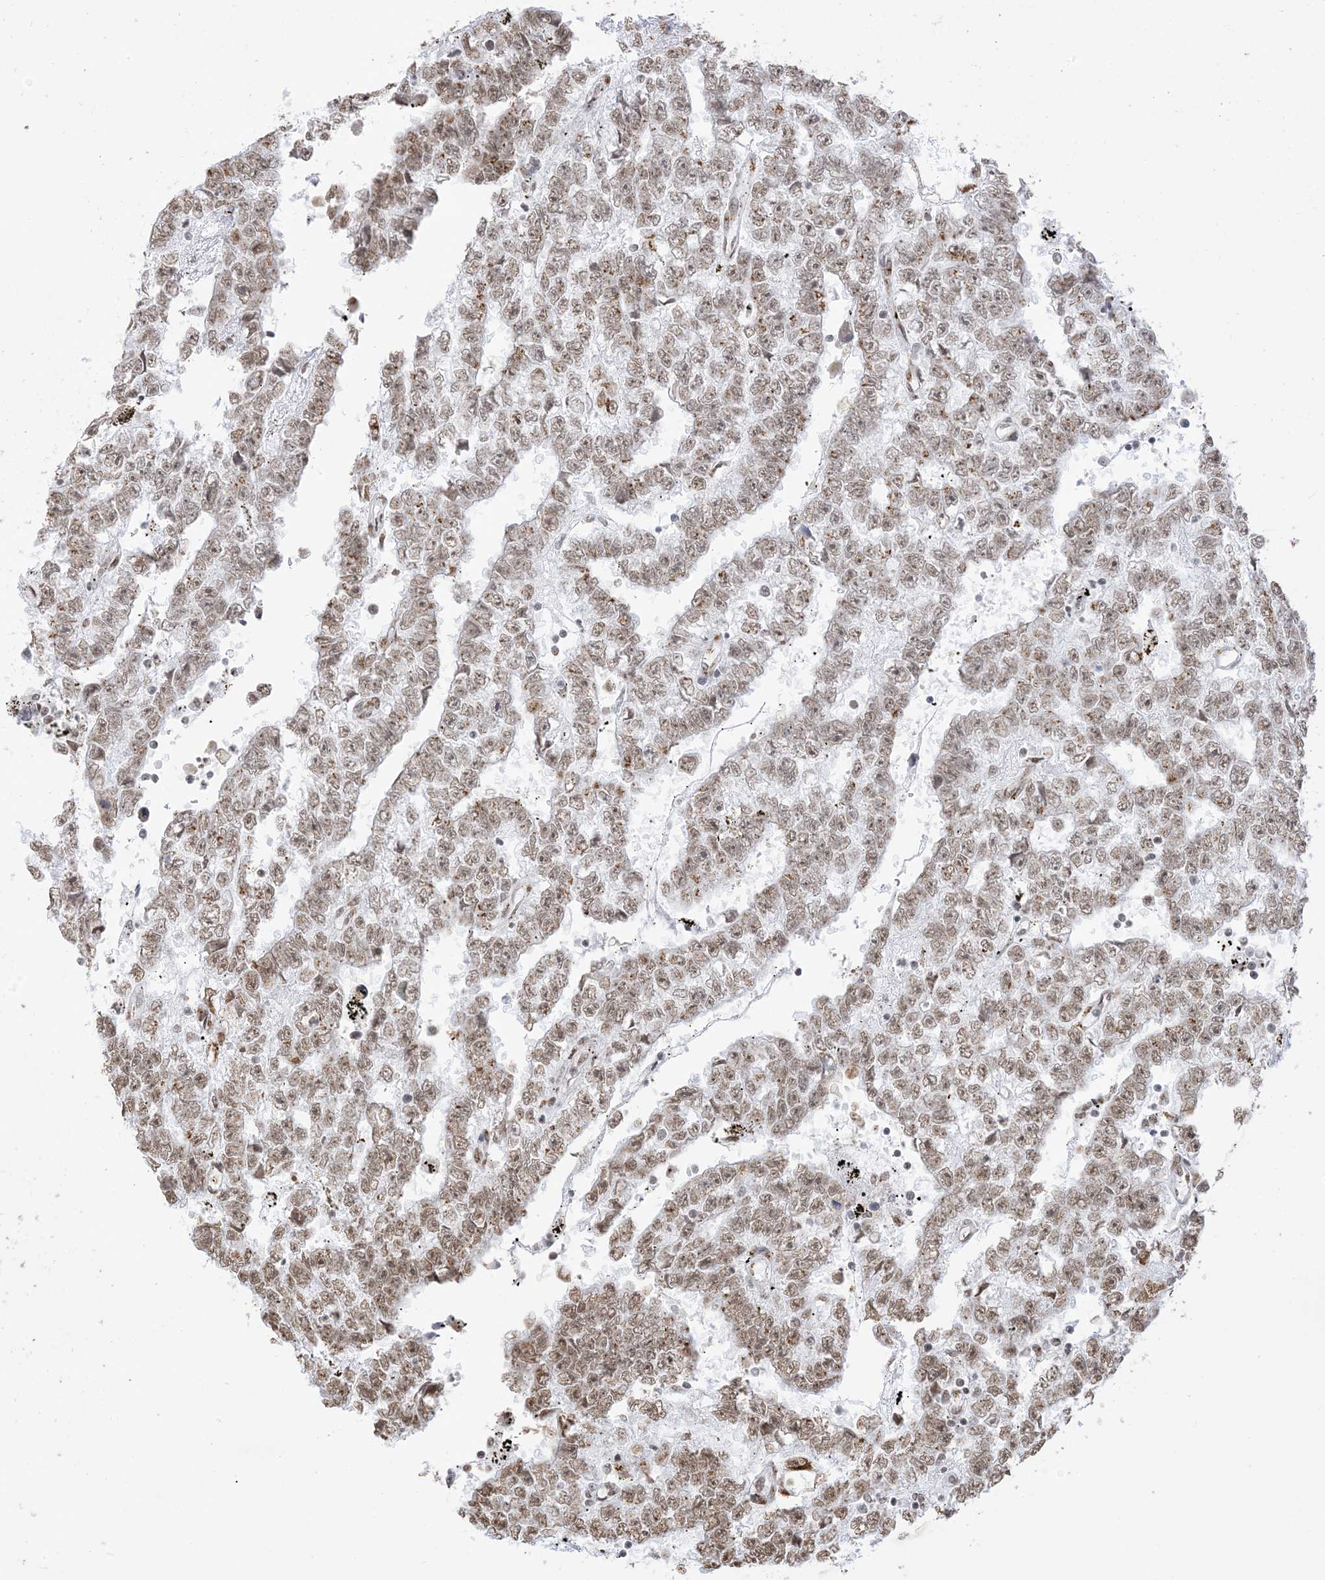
{"staining": {"intensity": "moderate", "quantity": ">75%", "location": "nuclear"}, "tissue": "testis cancer", "cell_type": "Tumor cells", "image_type": "cancer", "snomed": [{"axis": "morphology", "description": "Carcinoma, Embryonal, NOS"}, {"axis": "topography", "description": "Testis"}], "caption": "Human testis cancer (embryonal carcinoma) stained with a protein marker reveals moderate staining in tumor cells.", "gene": "GPR107", "patient": {"sex": "male", "age": 25}}